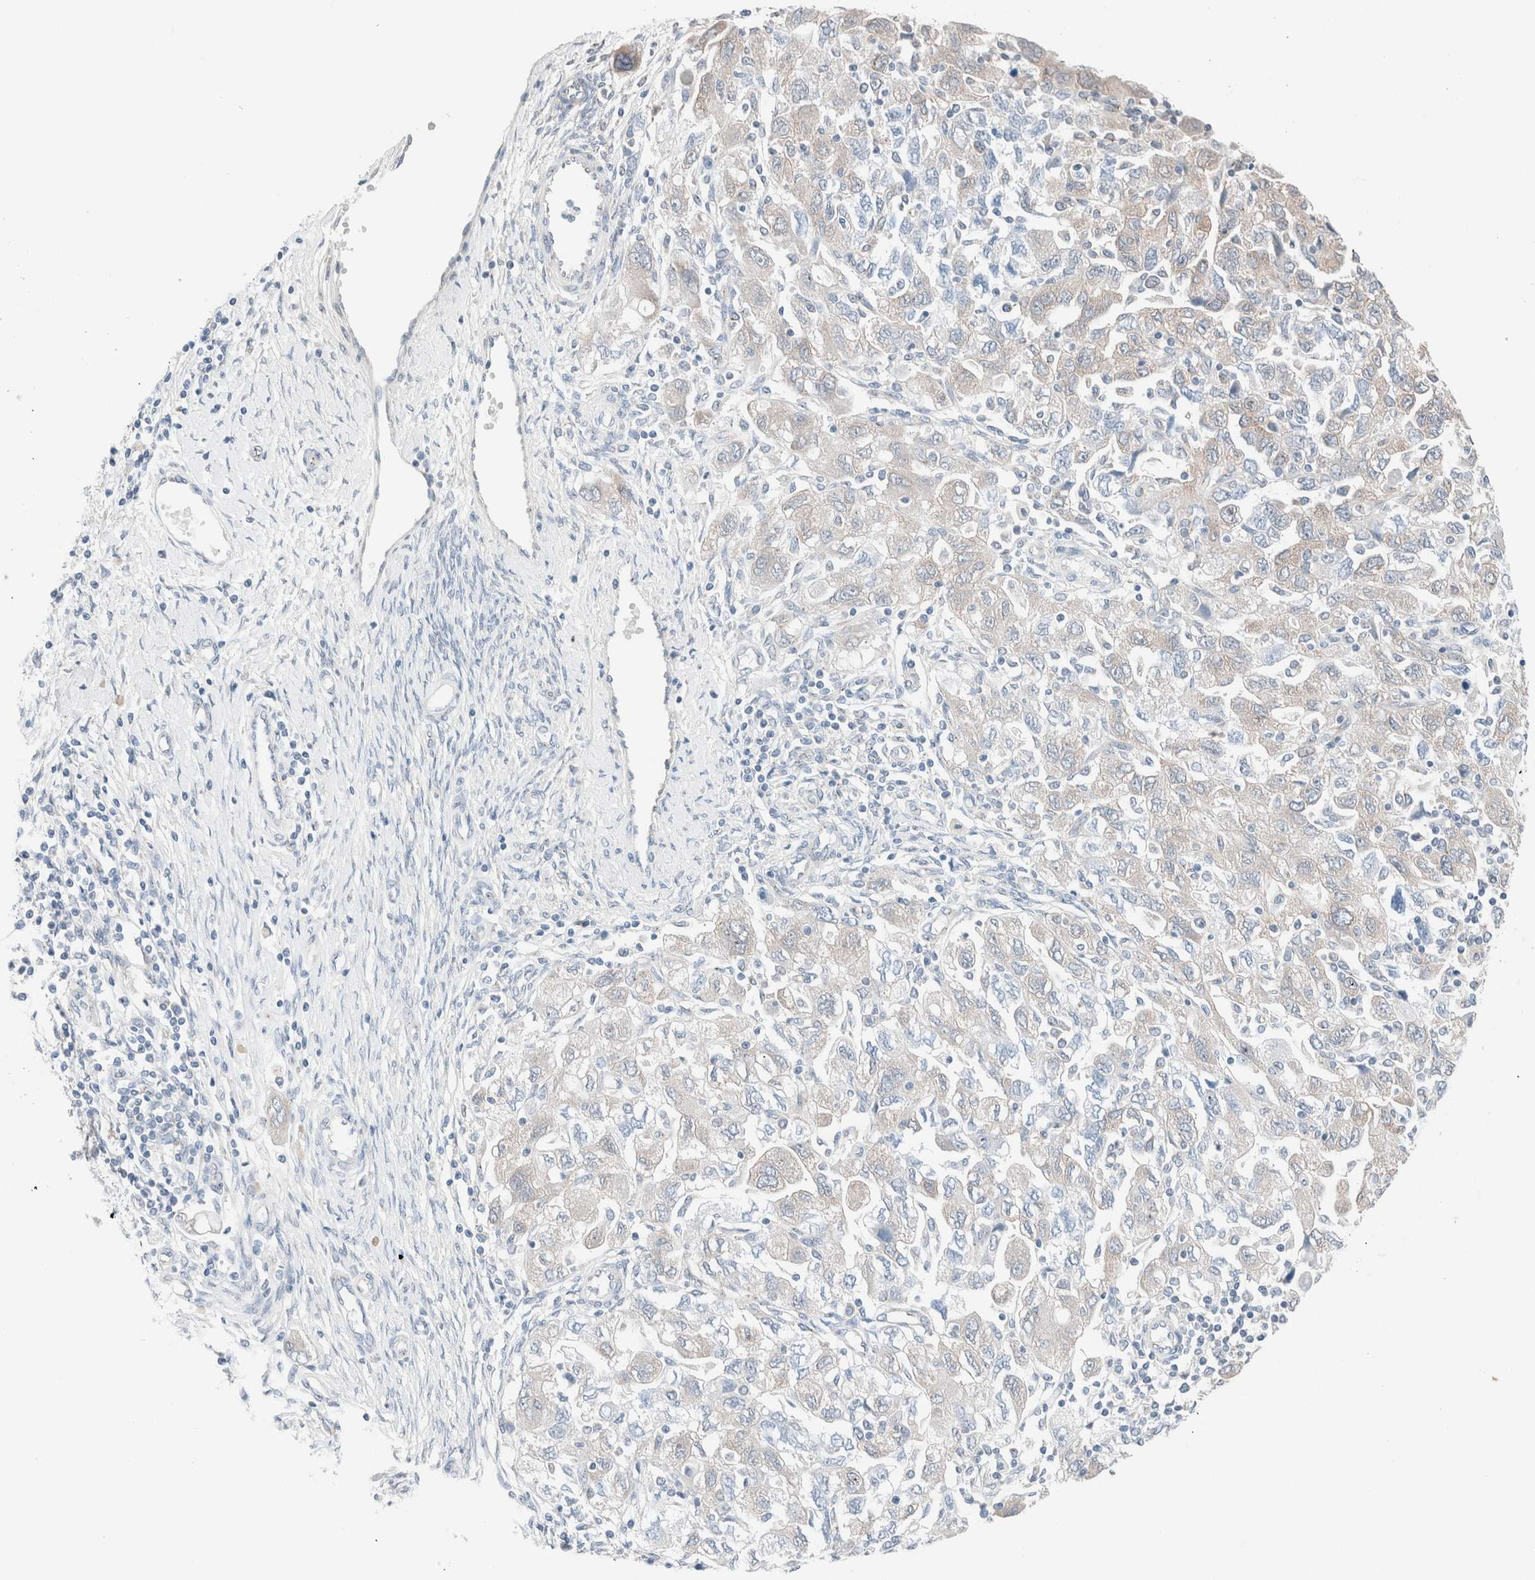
{"staining": {"intensity": "negative", "quantity": "none", "location": "none"}, "tissue": "ovarian cancer", "cell_type": "Tumor cells", "image_type": "cancer", "snomed": [{"axis": "morphology", "description": "Carcinoma, NOS"}, {"axis": "morphology", "description": "Cystadenocarcinoma, serous, NOS"}, {"axis": "topography", "description": "Ovary"}], "caption": "Immunohistochemistry (IHC) of carcinoma (ovarian) demonstrates no staining in tumor cells.", "gene": "CASC3", "patient": {"sex": "female", "age": 69}}